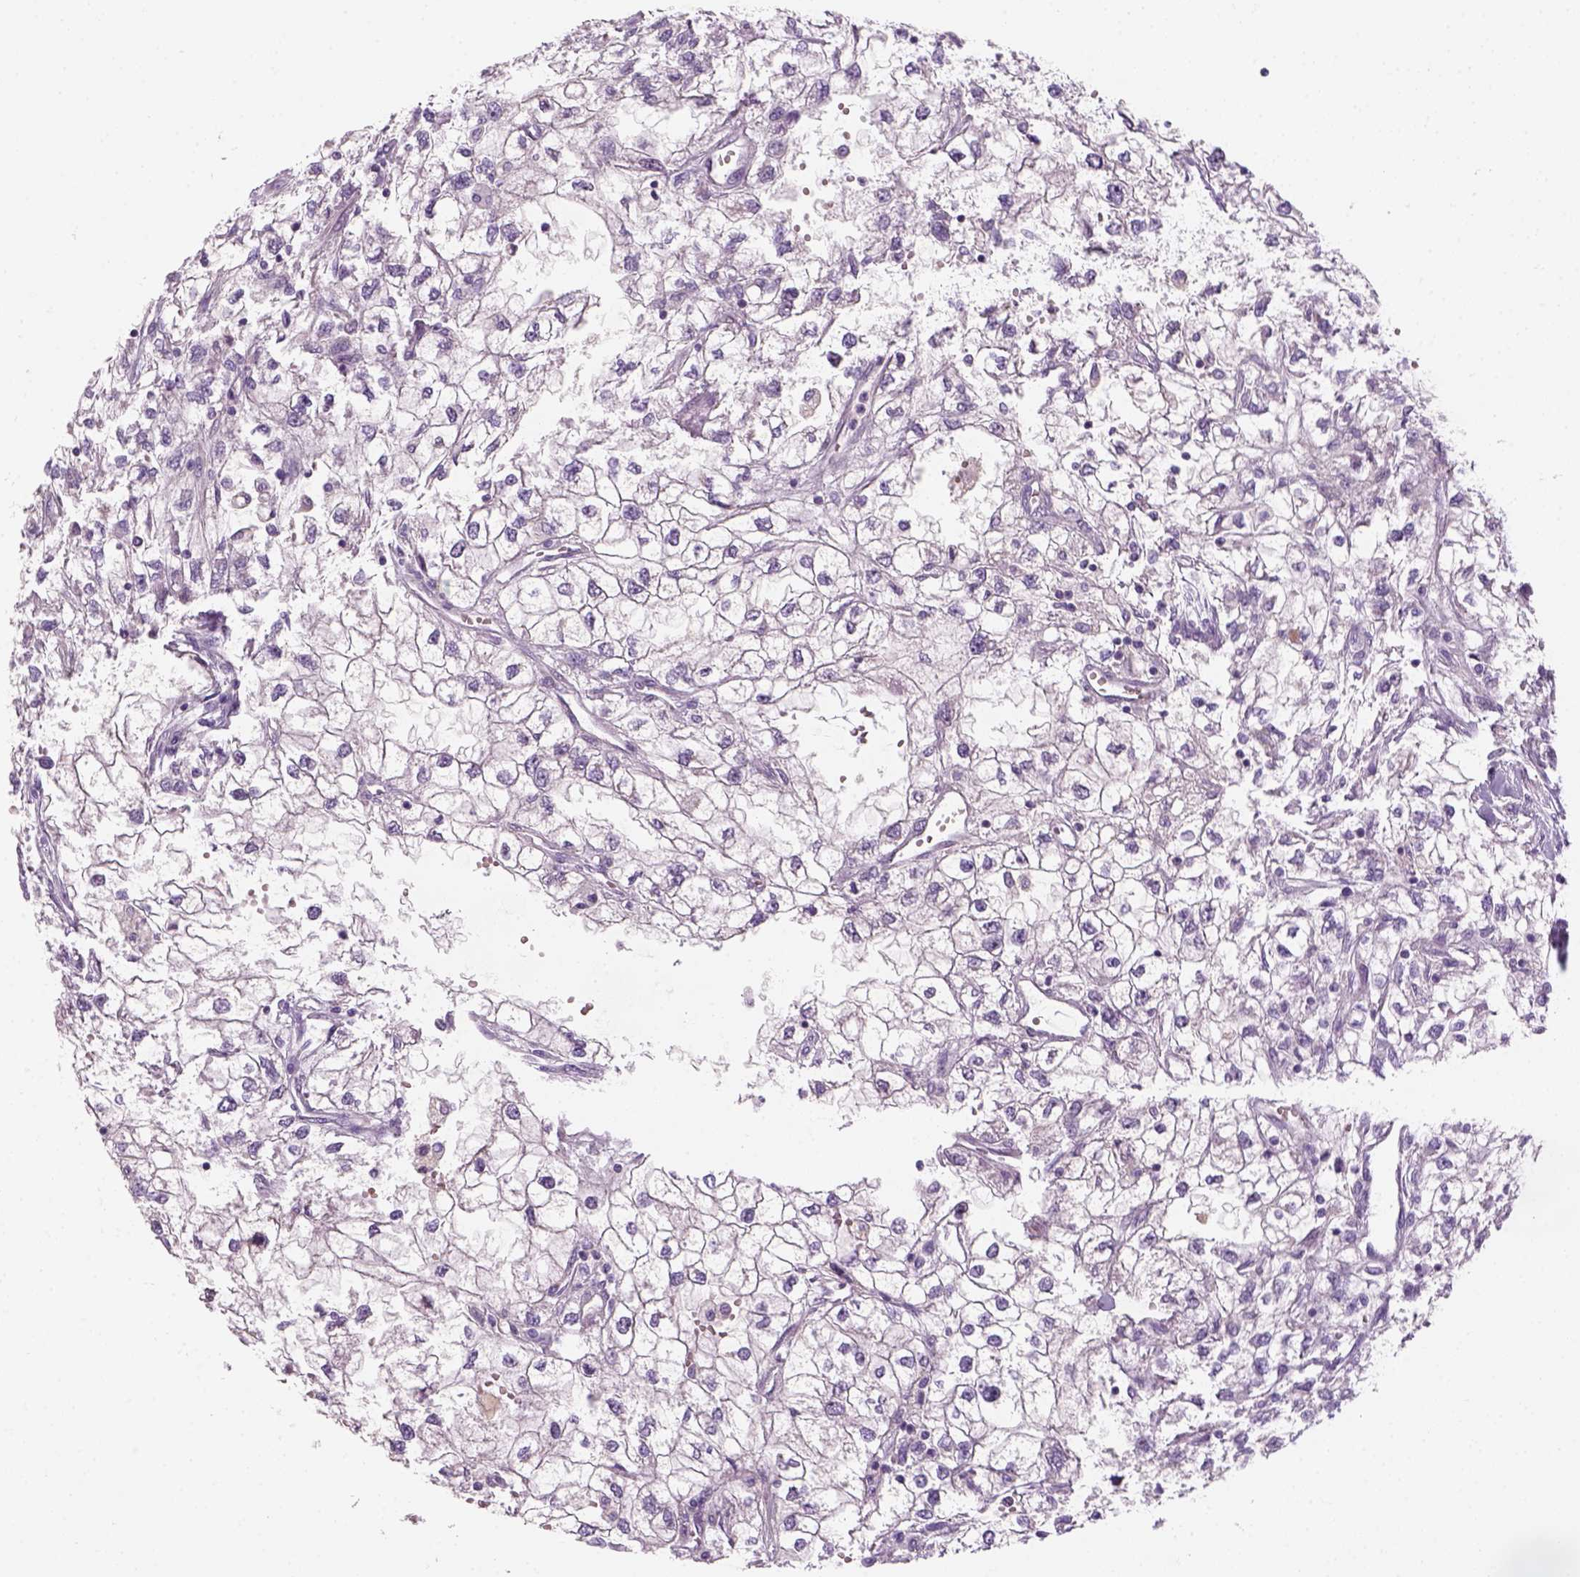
{"staining": {"intensity": "negative", "quantity": "none", "location": "none"}, "tissue": "renal cancer", "cell_type": "Tumor cells", "image_type": "cancer", "snomed": [{"axis": "morphology", "description": "Adenocarcinoma, NOS"}, {"axis": "topography", "description": "Kidney"}], "caption": "This photomicrograph is of renal cancer stained with IHC to label a protein in brown with the nuclei are counter-stained blue. There is no expression in tumor cells.", "gene": "GFI1B", "patient": {"sex": "male", "age": 59}}